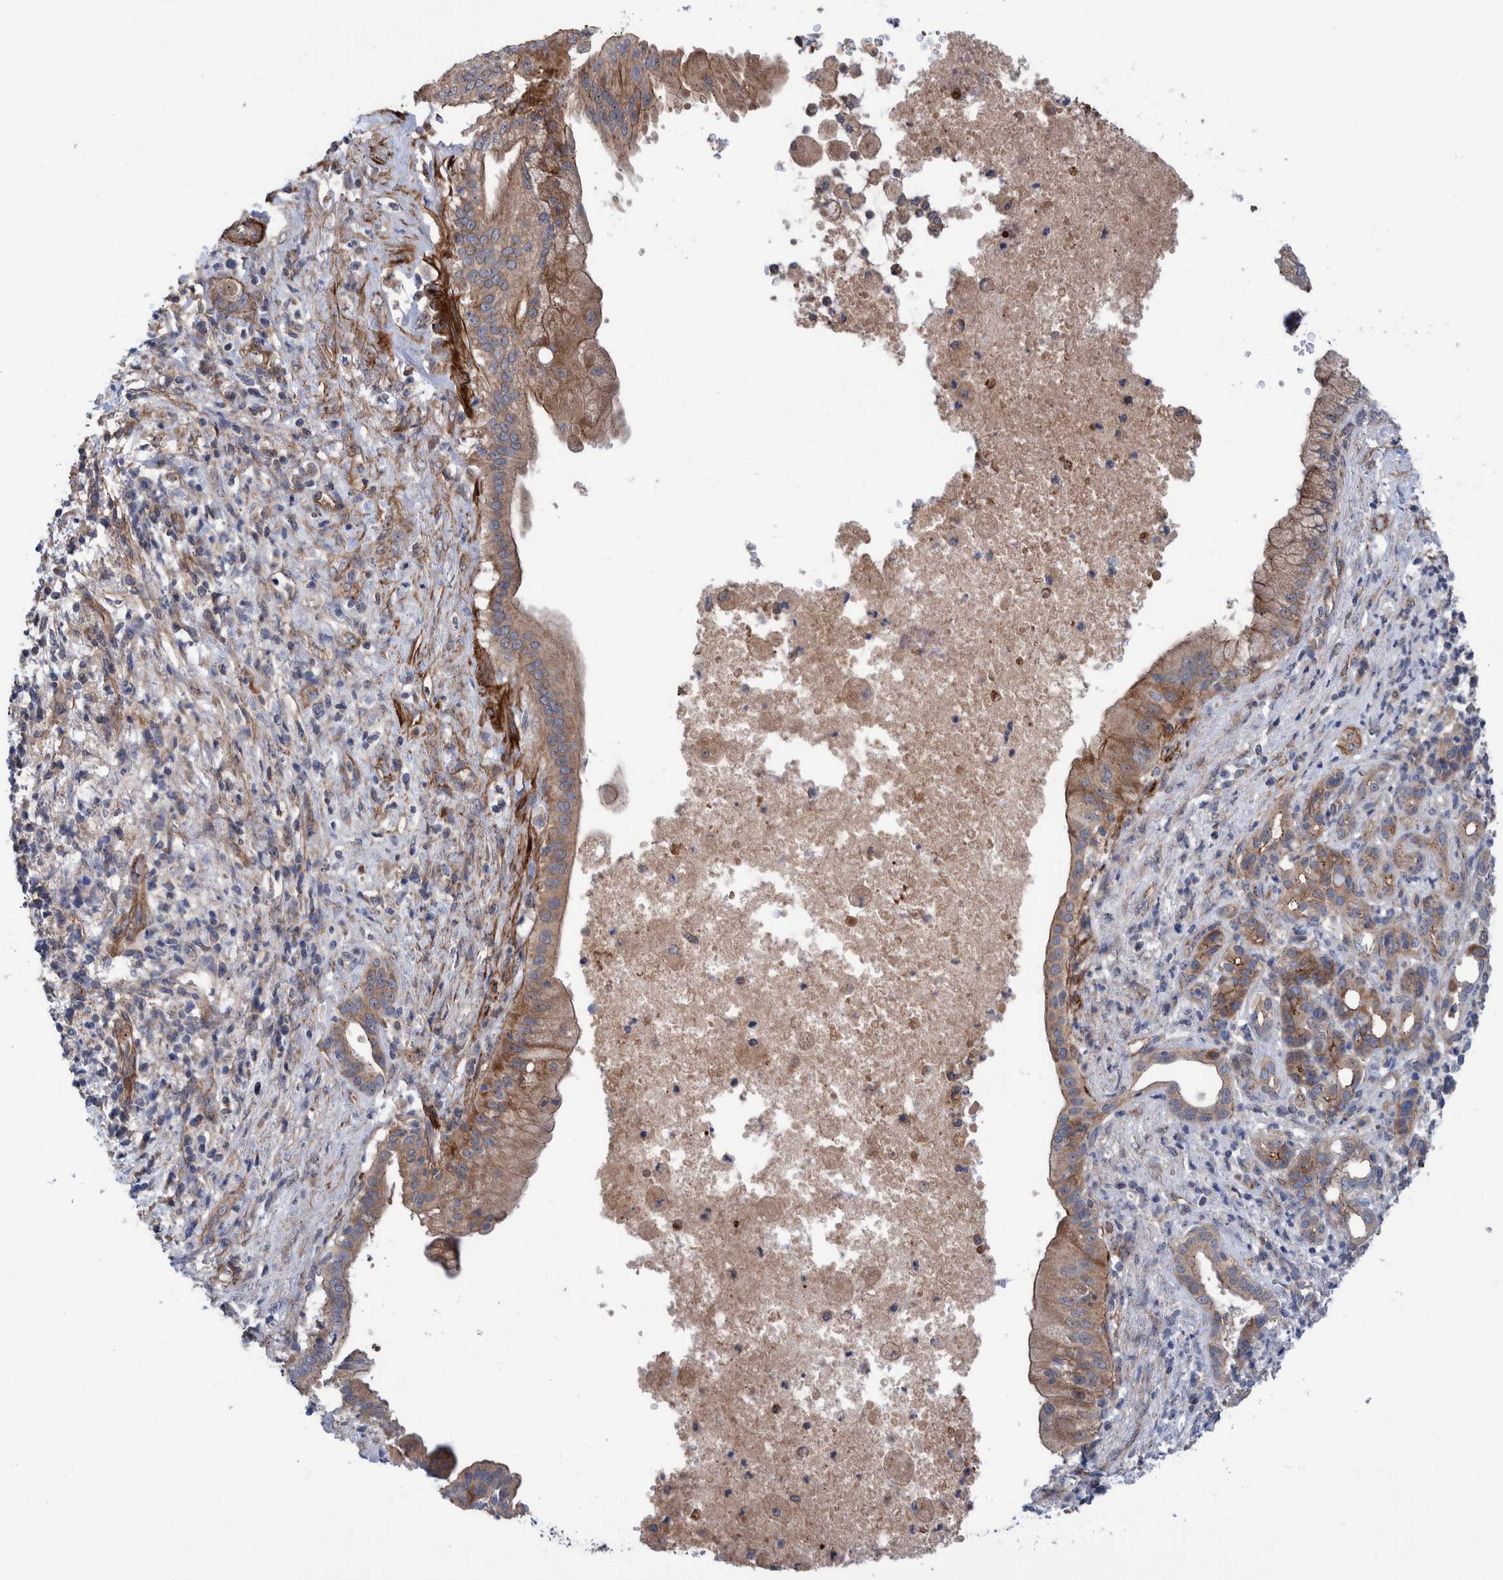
{"staining": {"intensity": "moderate", "quantity": ">75%", "location": "cytoplasmic/membranous"}, "tissue": "pancreatic cancer", "cell_type": "Tumor cells", "image_type": "cancer", "snomed": [{"axis": "morphology", "description": "Adenocarcinoma, NOS"}, {"axis": "topography", "description": "Pancreas"}], "caption": "Immunohistochemical staining of human pancreatic adenocarcinoma demonstrates medium levels of moderate cytoplasmic/membranous protein expression in about >75% of tumor cells.", "gene": "SLC25A10", "patient": {"sex": "female", "age": 78}}